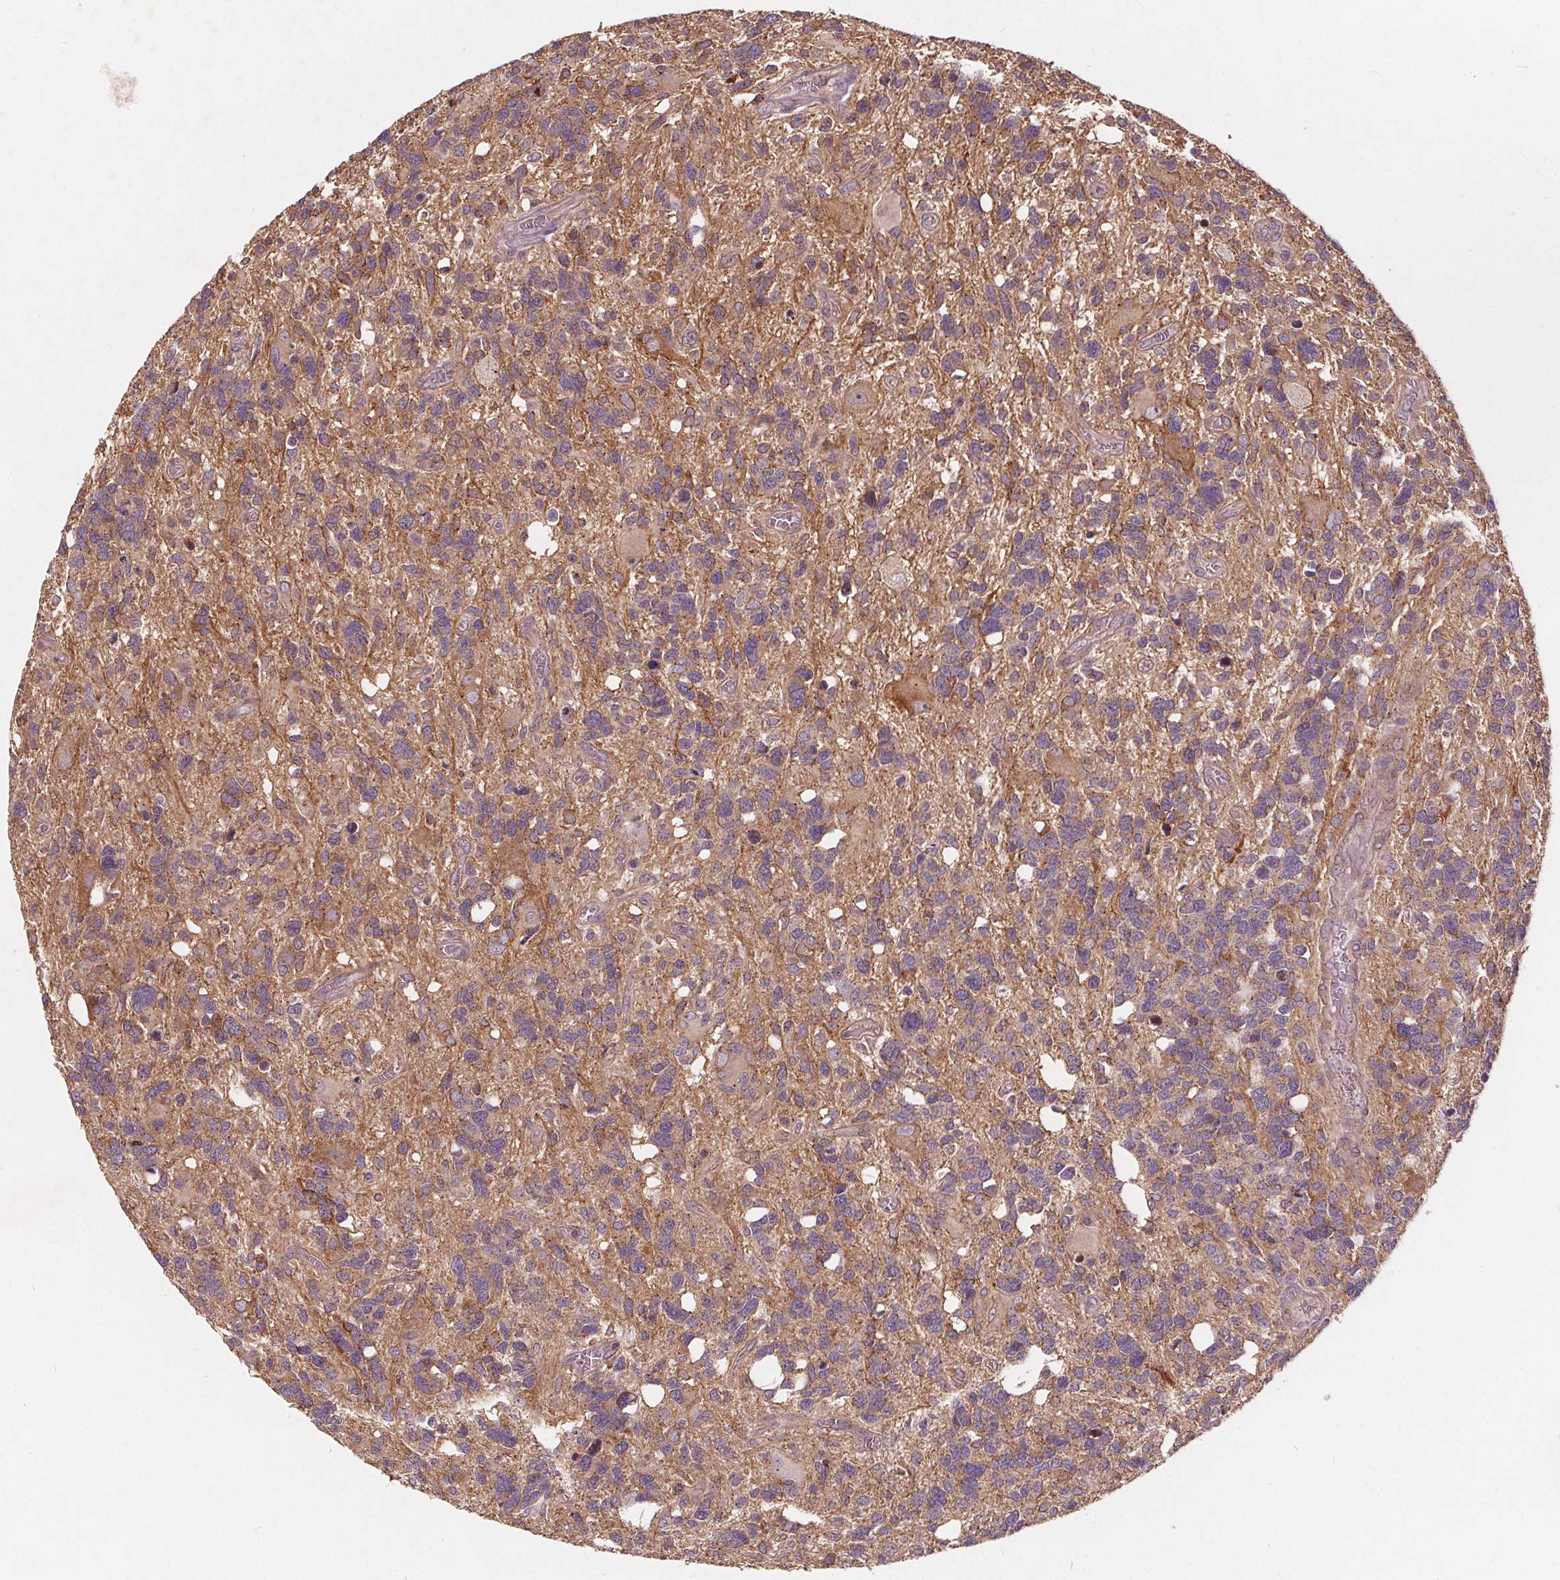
{"staining": {"intensity": "weak", "quantity": "25%-75%", "location": "cytoplasmic/membranous"}, "tissue": "glioma", "cell_type": "Tumor cells", "image_type": "cancer", "snomed": [{"axis": "morphology", "description": "Glioma, malignant, High grade"}, {"axis": "topography", "description": "Brain"}], "caption": "This is a micrograph of IHC staining of malignant high-grade glioma, which shows weak expression in the cytoplasmic/membranous of tumor cells.", "gene": "CSNK1G2", "patient": {"sex": "male", "age": 49}}